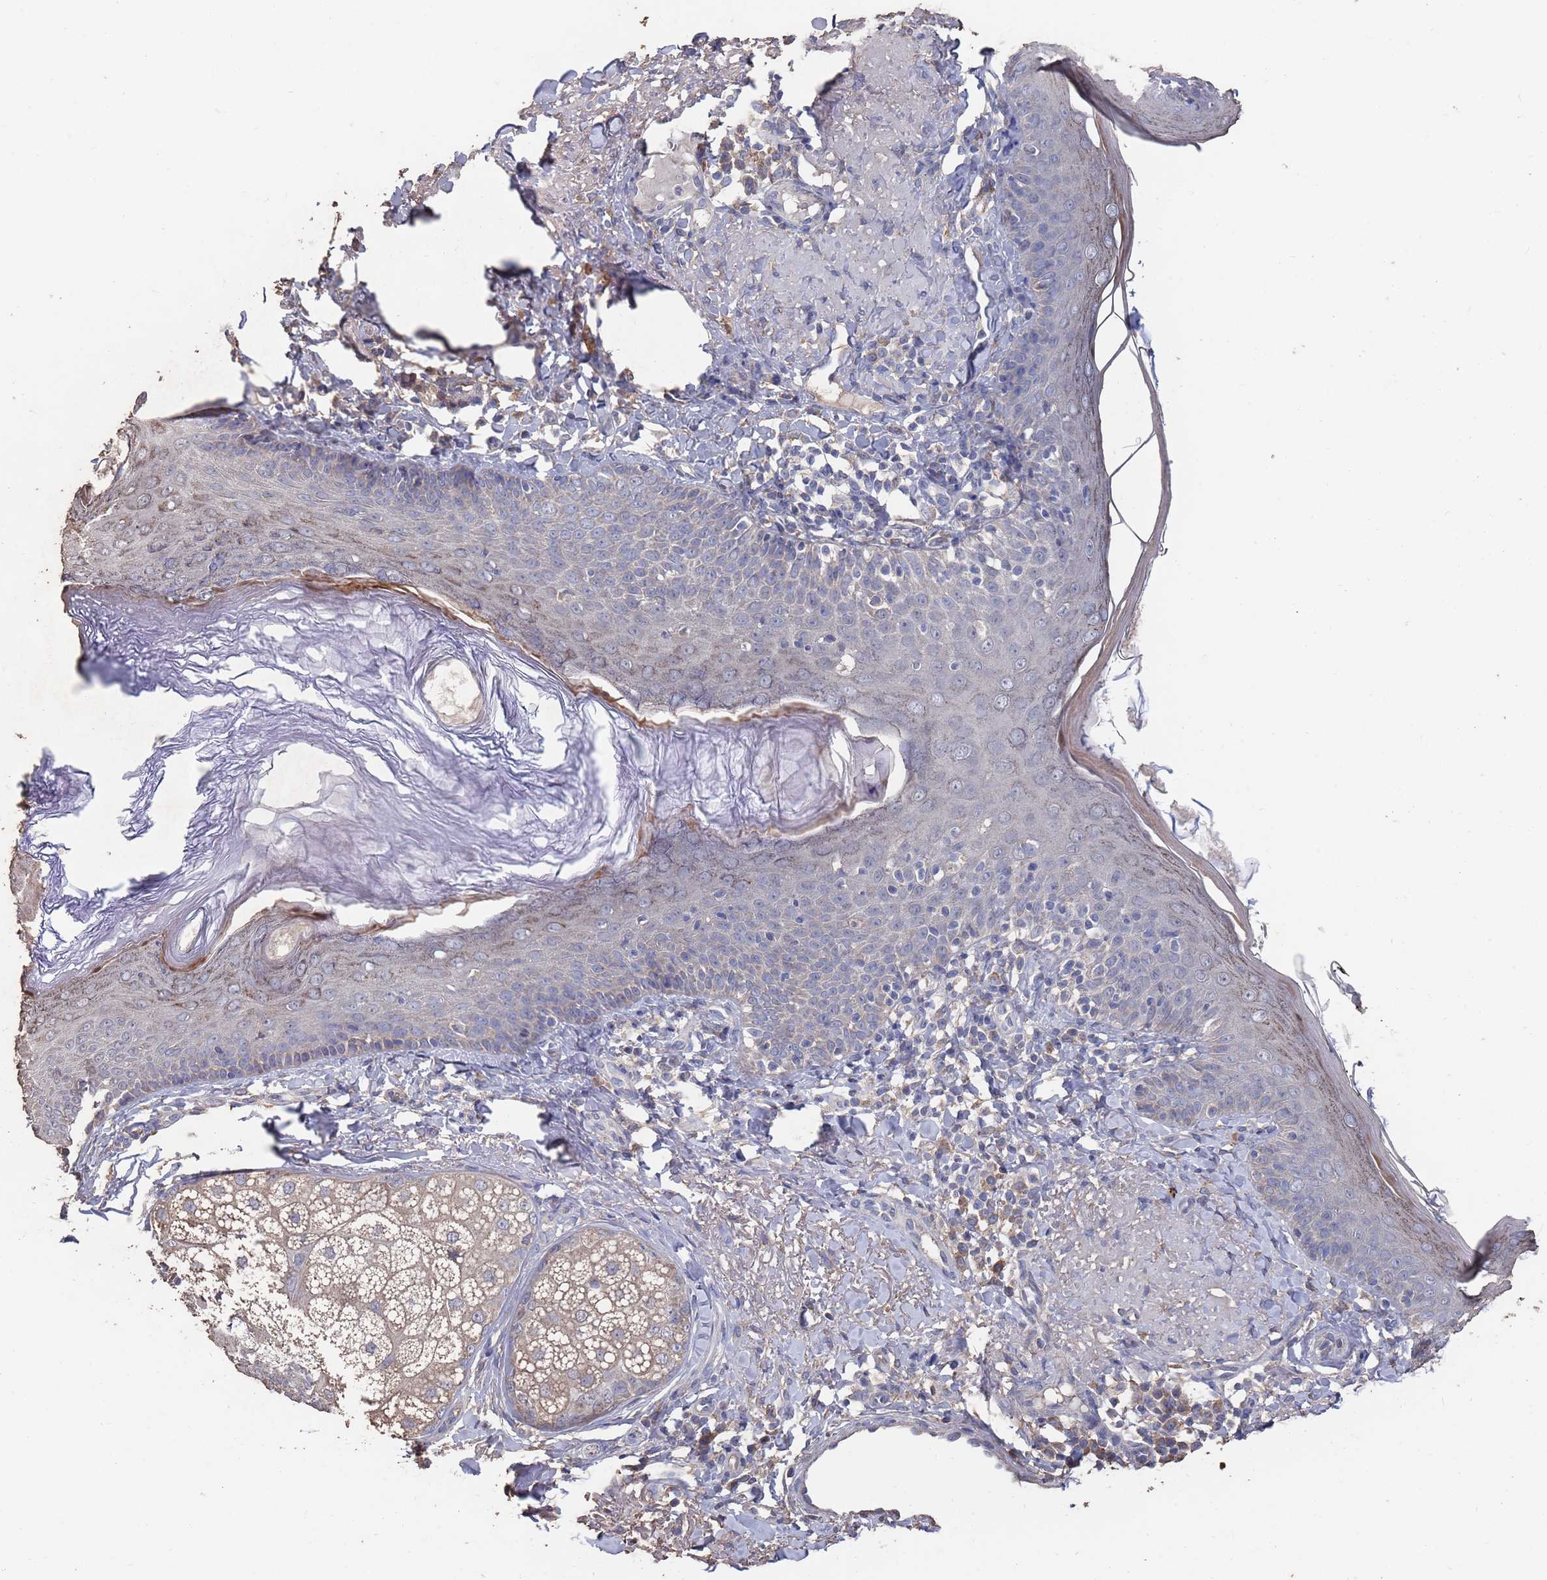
{"staining": {"intensity": "negative", "quantity": "none", "location": "none"}, "tissue": "skin", "cell_type": "Fibroblasts", "image_type": "normal", "snomed": [{"axis": "morphology", "description": "Normal tissue, NOS"}, {"axis": "topography", "description": "Skin"}], "caption": "The photomicrograph exhibits no staining of fibroblasts in benign skin. The staining is performed using DAB brown chromogen with nuclei counter-stained in using hematoxylin.", "gene": "BTBD18", "patient": {"sex": "male", "age": 57}}